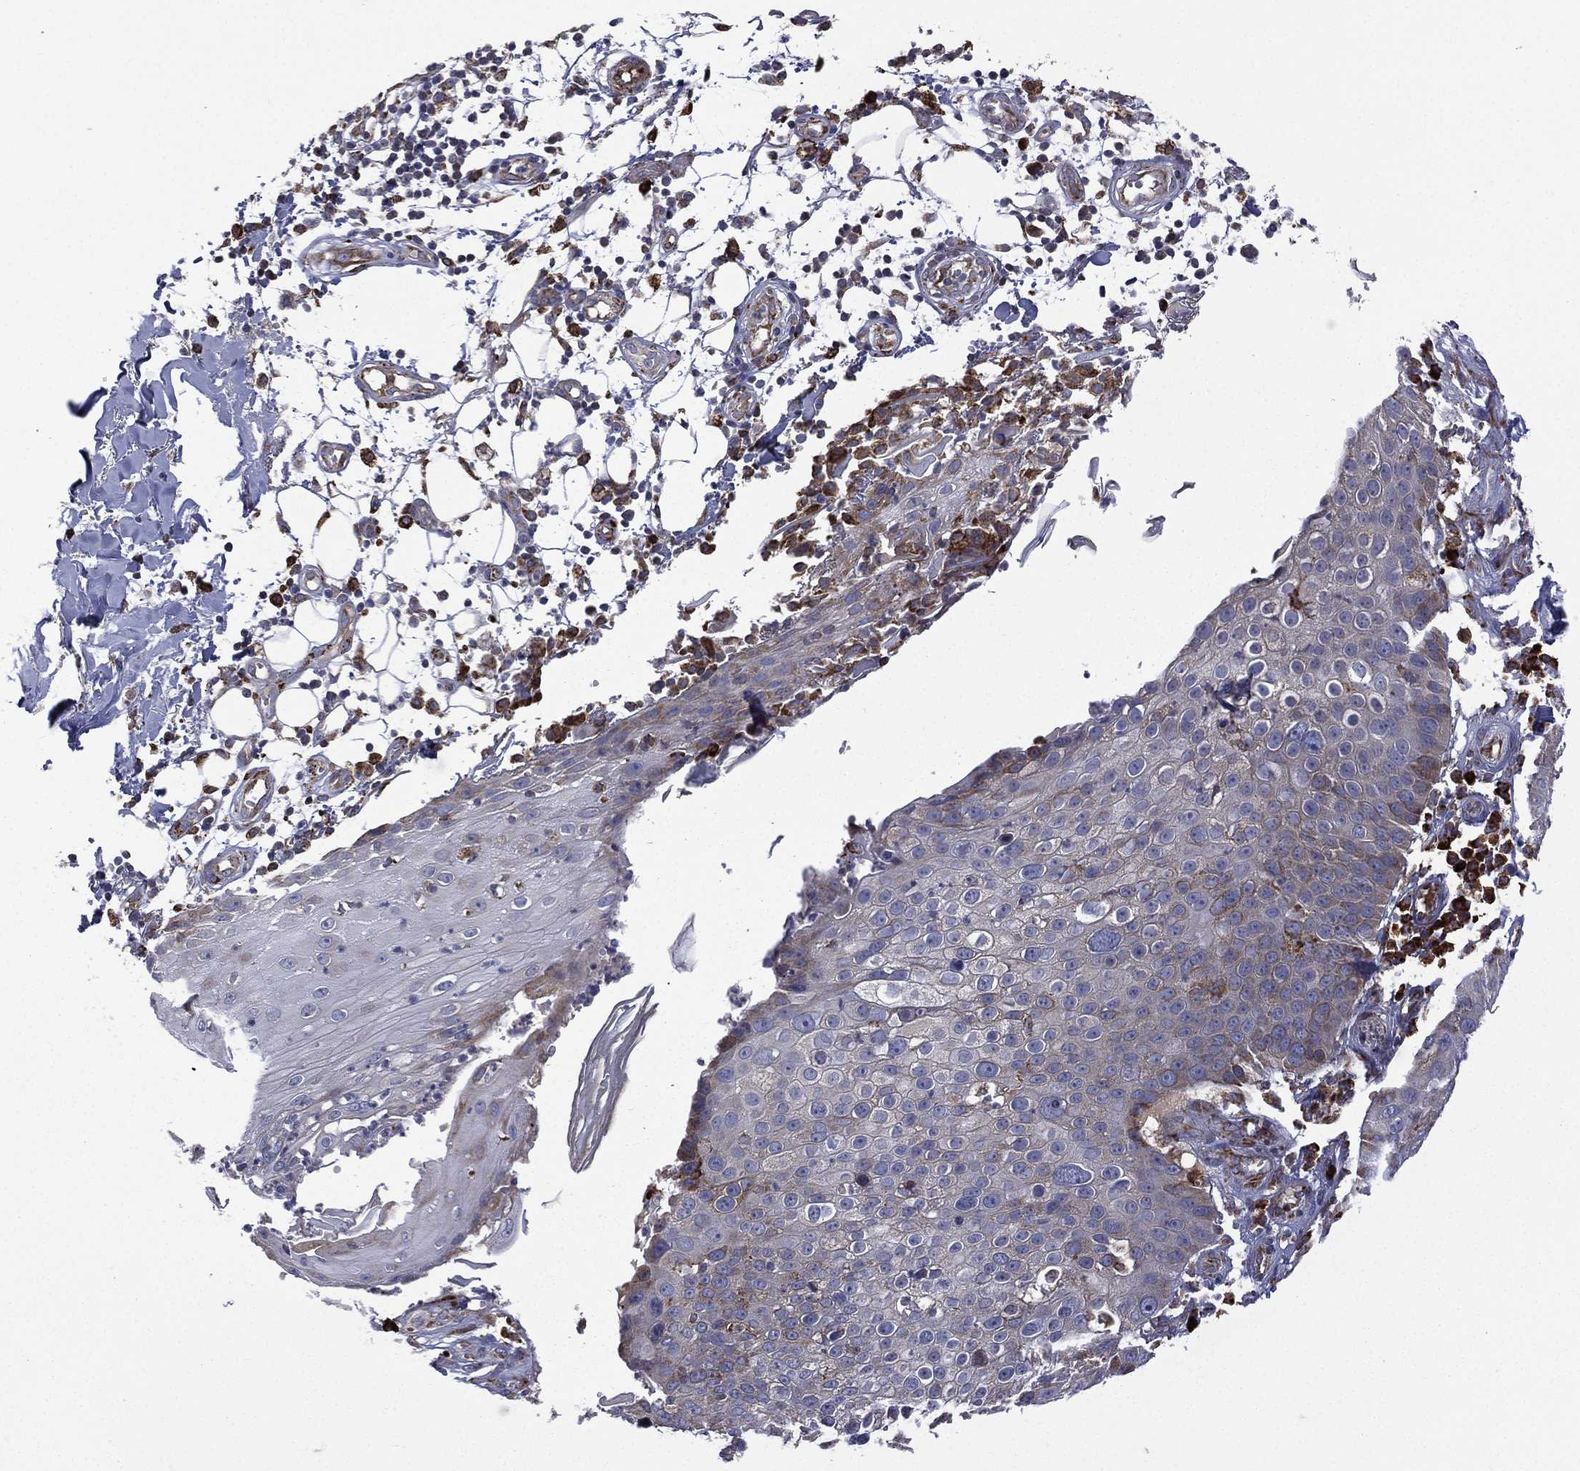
{"staining": {"intensity": "negative", "quantity": "none", "location": "none"}, "tissue": "skin cancer", "cell_type": "Tumor cells", "image_type": "cancer", "snomed": [{"axis": "morphology", "description": "Squamous cell carcinoma, NOS"}, {"axis": "topography", "description": "Skin"}], "caption": "Immunohistochemical staining of skin cancer (squamous cell carcinoma) reveals no significant expression in tumor cells.", "gene": "C20orf96", "patient": {"sex": "male", "age": 71}}